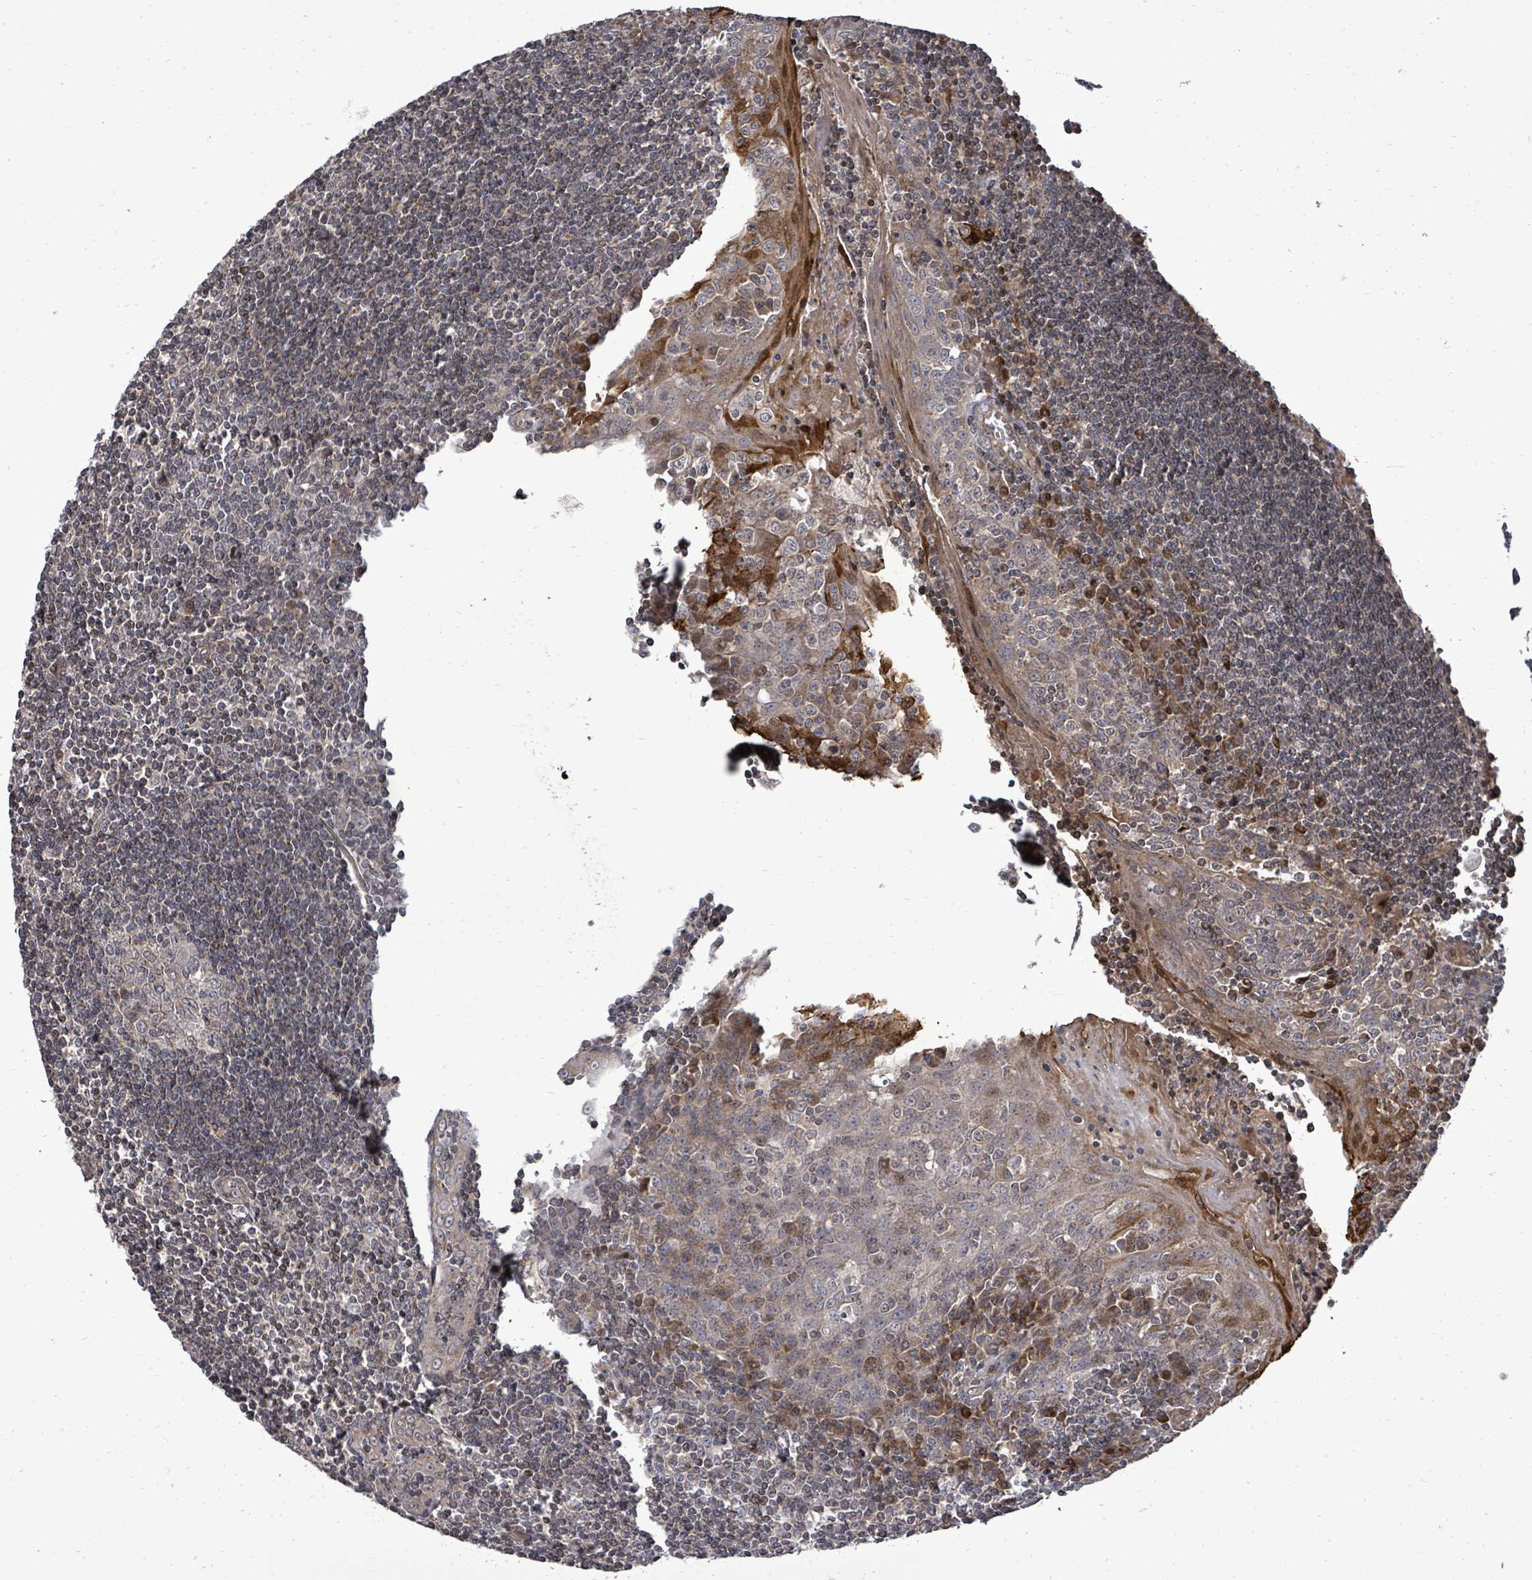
{"staining": {"intensity": "weak", "quantity": "<25%", "location": "cytoplasmic/membranous"}, "tissue": "tonsil", "cell_type": "Germinal center cells", "image_type": "normal", "snomed": [{"axis": "morphology", "description": "Normal tissue, NOS"}, {"axis": "topography", "description": "Tonsil"}], "caption": "An immunohistochemistry (IHC) photomicrograph of normal tonsil is shown. There is no staining in germinal center cells of tonsil. (Brightfield microscopy of DAB IHC at high magnification).", "gene": "KRTAP27", "patient": {"sex": "male", "age": 27}}